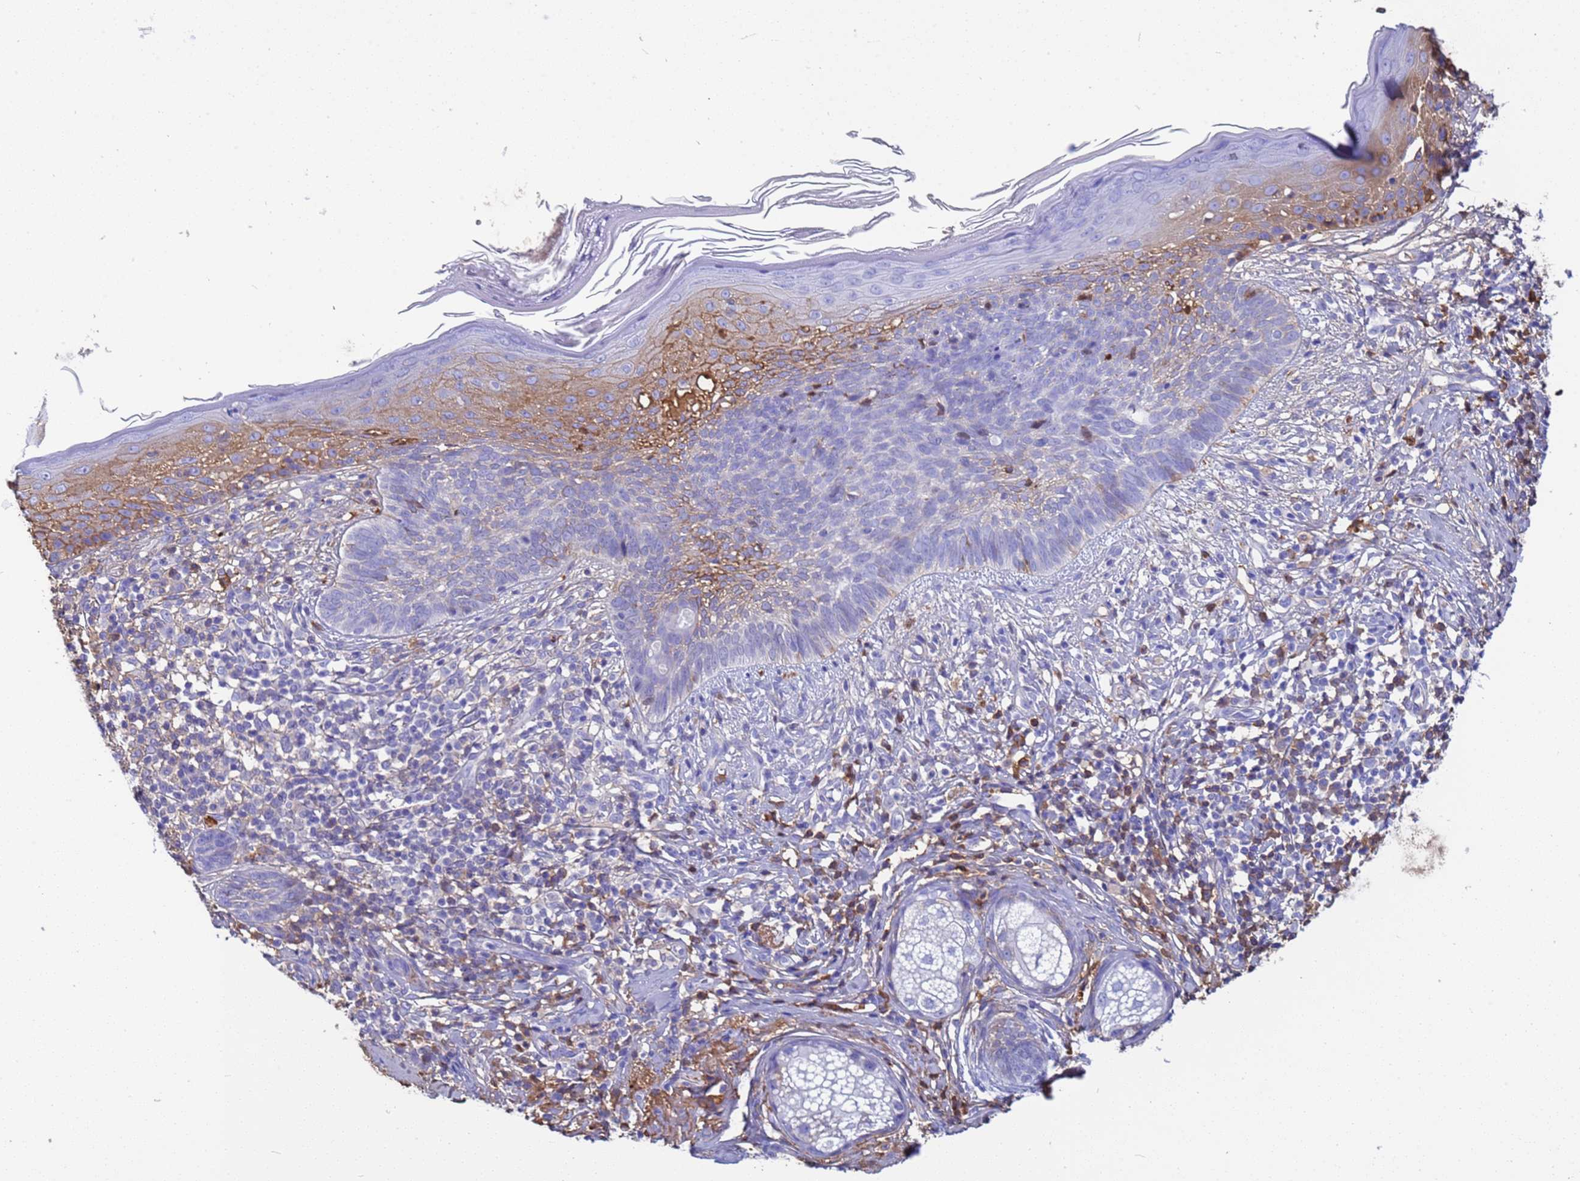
{"staining": {"intensity": "weak", "quantity": "<25%", "location": "cytoplasmic/membranous"}, "tissue": "skin cancer", "cell_type": "Tumor cells", "image_type": "cancer", "snomed": [{"axis": "morphology", "description": "Basal cell carcinoma"}, {"axis": "topography", "description": "Skin"}], "caption": "The image reveals no significant positivity in tumor cells of basal cell carcinoma (skin). (DAB IHC, high magnification).", "gene": "H1-7", "patient": {"sex": "male", "age": 73}}